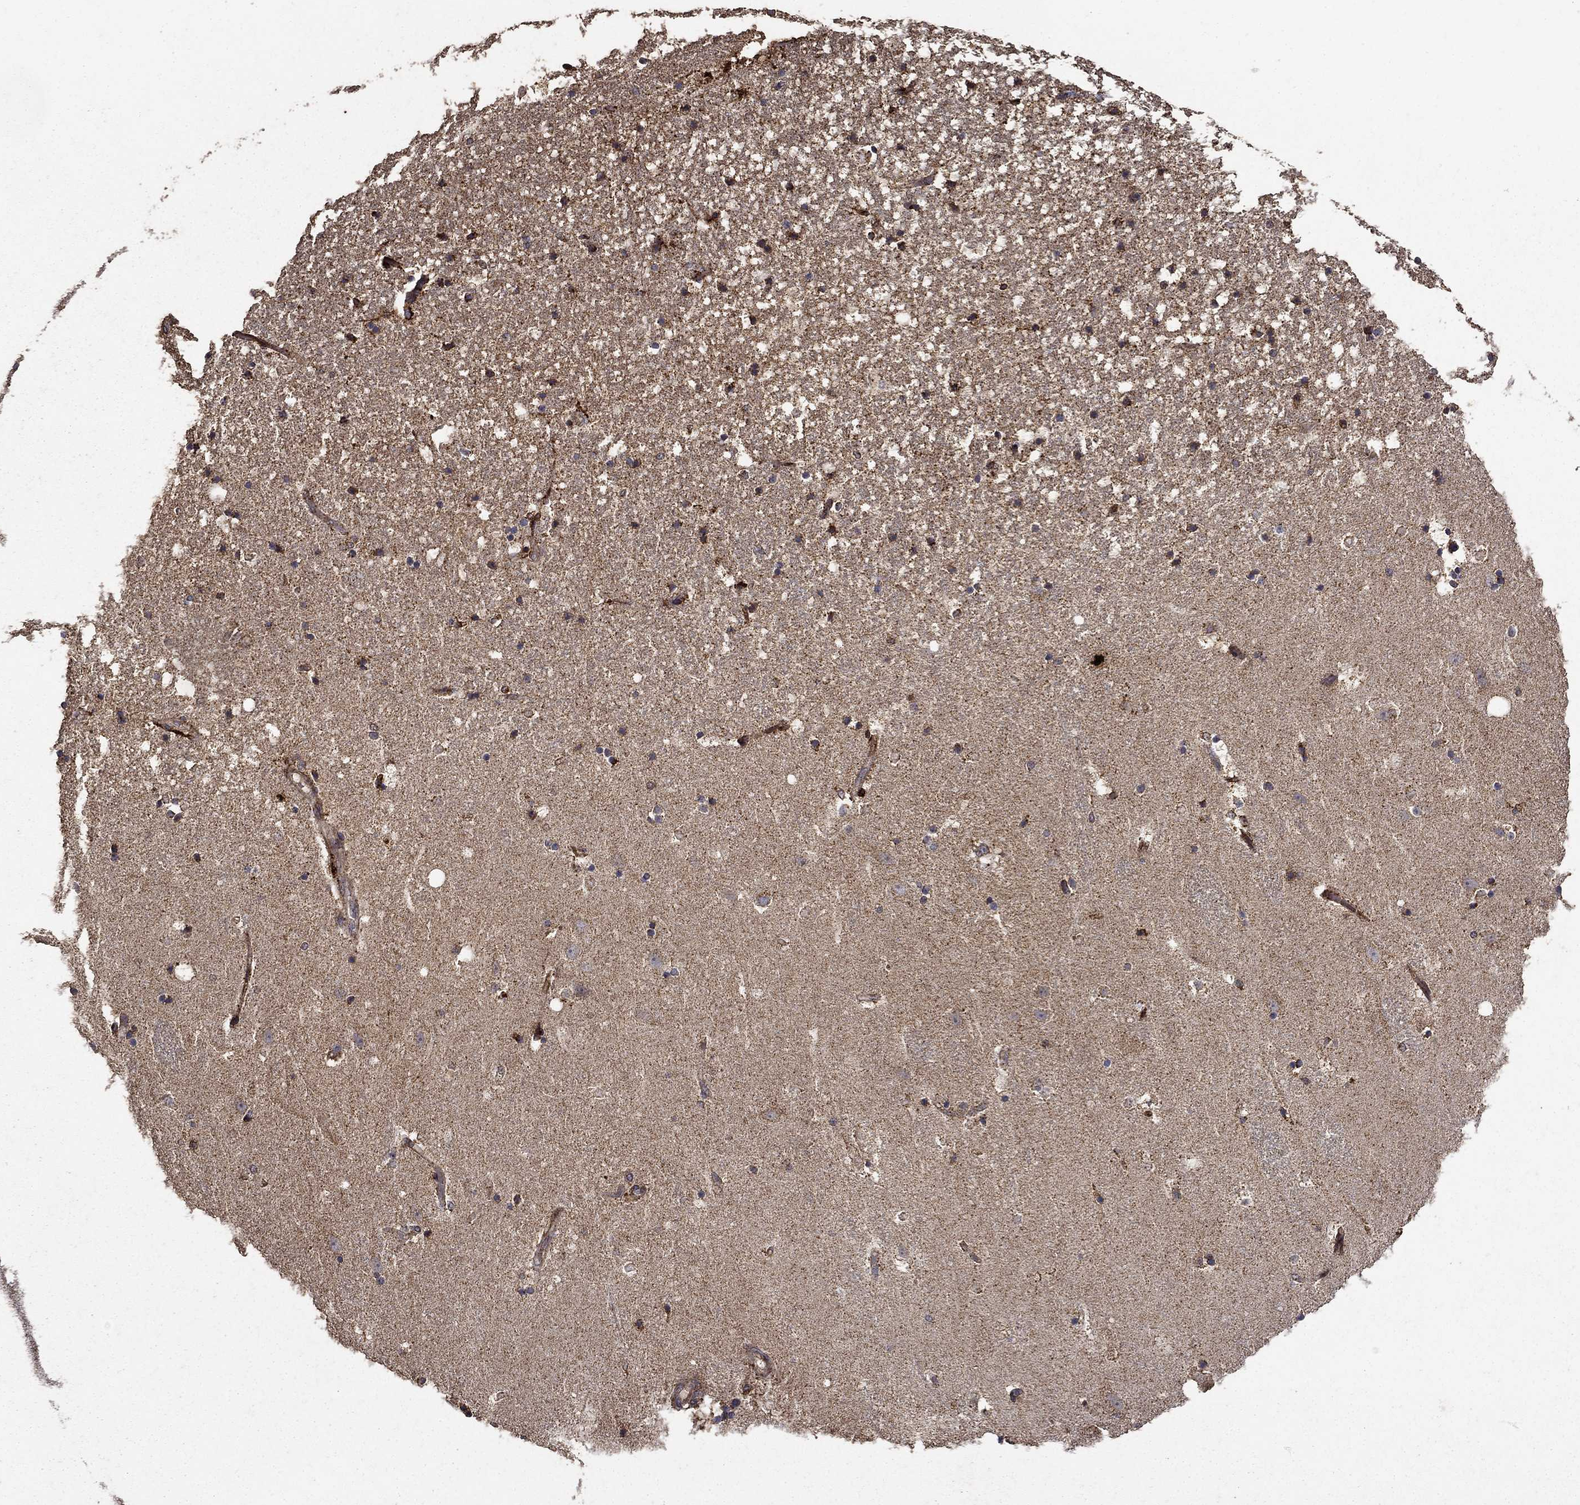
{"staining": {"intensity": "negative", "quantity": "none", "location": "none"}, "tissue": "hippocampus", "cell_type": "Glial cells", "image_type": "normal", "snomed": [{"axis": "morphology", "description": "Normal tissue, NOS"}, {"axis": "topography", "description": "Hippocampus"}], "caption": "A histopathology image of human hippocampus is negative for staining in glial cells. (Immunohistochemistry (ihc), brightfield microscopy, high magnification).", "gene": "IFRD1", "patient": {"sex": "male", "age": 49}}